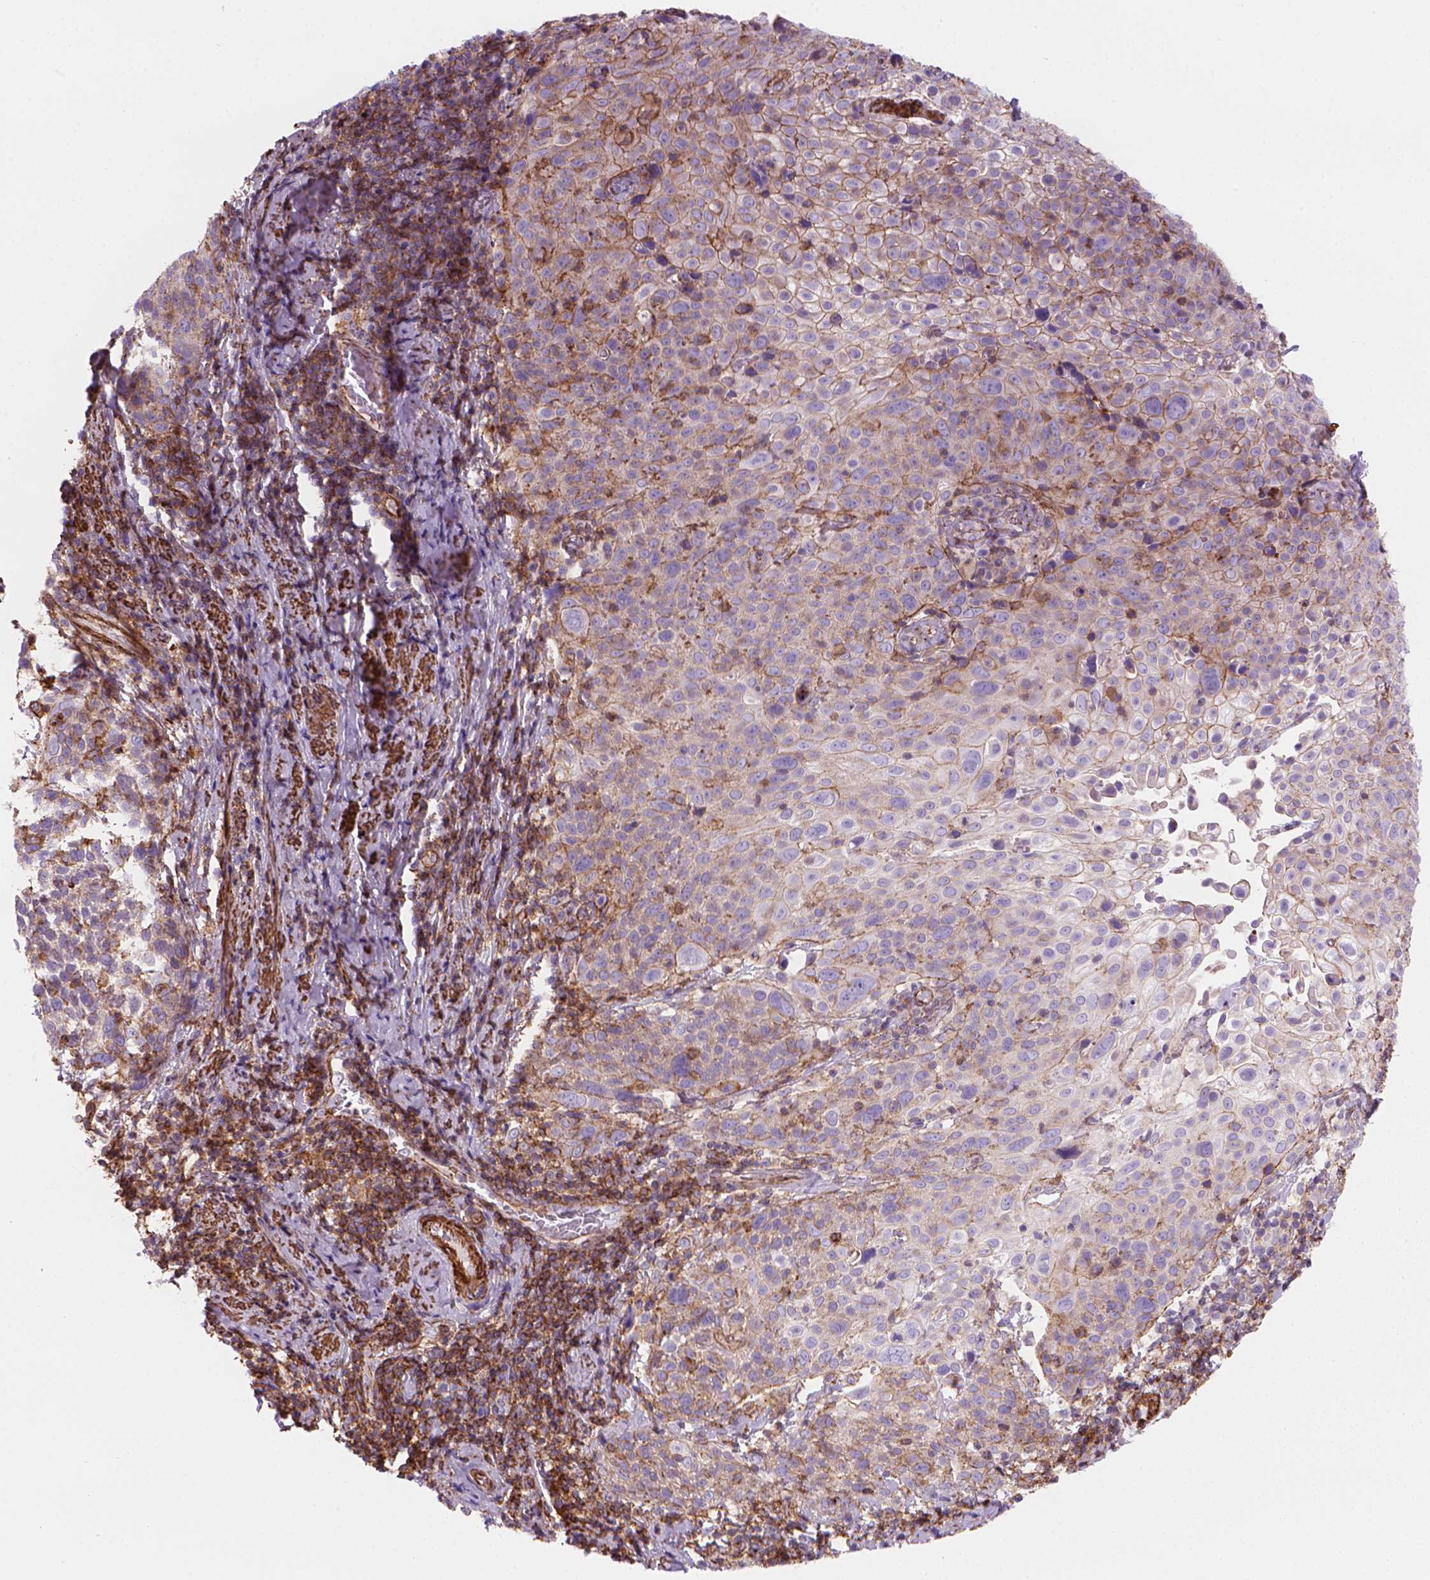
{"staining": {"intensity": "weak", "quantity": "<25%", "location": "cytoplasmic/membranous"}, "tissue": "cervical cancer", "cell_type": "Tumor cells", "image_type": "cancer", "snomed": [{"axis": "morphology", "description": "Squamous cell carcinoma, NOS"}, {"axis": "topography", "description": "Cervix"}], "caption": "This image is of squamous cell carcinoma (cervical) stained with immunohistochemistry (IHC) to label a protein in brown with the nuclei are counter-stained blue. There is no expression in tumor cells.", "gene": "PATJ", "patient": {"sex": "female", "age": 61}}